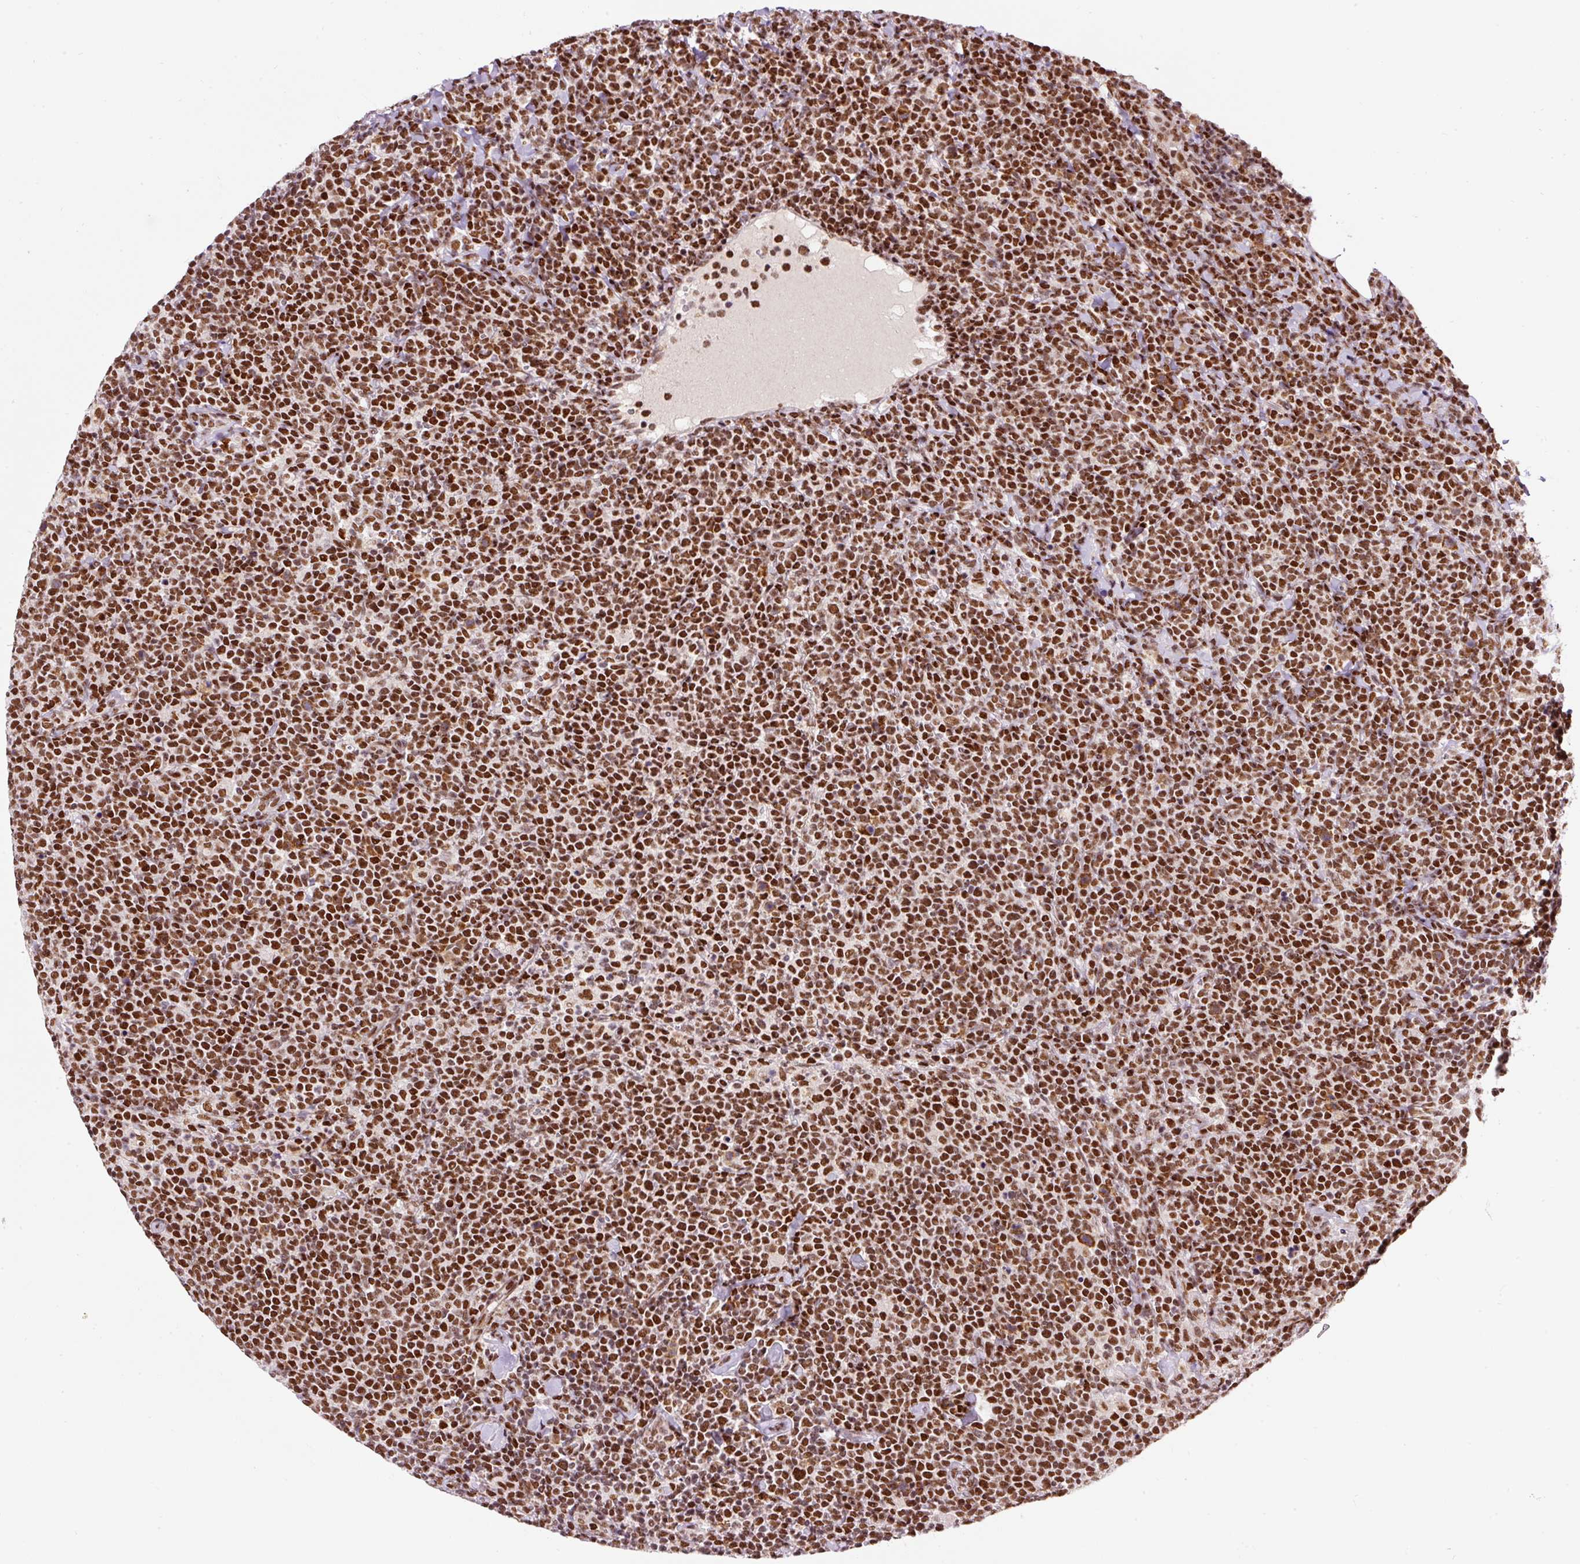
{"staining": {"intensity": "strong", "quantity": ">75%", "location": "nuclear"}, "tissue": "lymphoma", "cell_type": "Tumor cells", "image_type": "cancer", "snomed": [{"axis": "morphology", "description": "Malignant lymphoma, non-Hodgkin's type, High grade"}, {"axis": "topography", "description": "Lymph node"}], "caption": "This micrograph demonstrates immunohistochemistry (IHC) staining of human lymphoma, with high strong nuclear expression in approximately >75% of tumor cells.", "gene": "HNRNPC", "patient": {"sex": "male", "age": 61}}